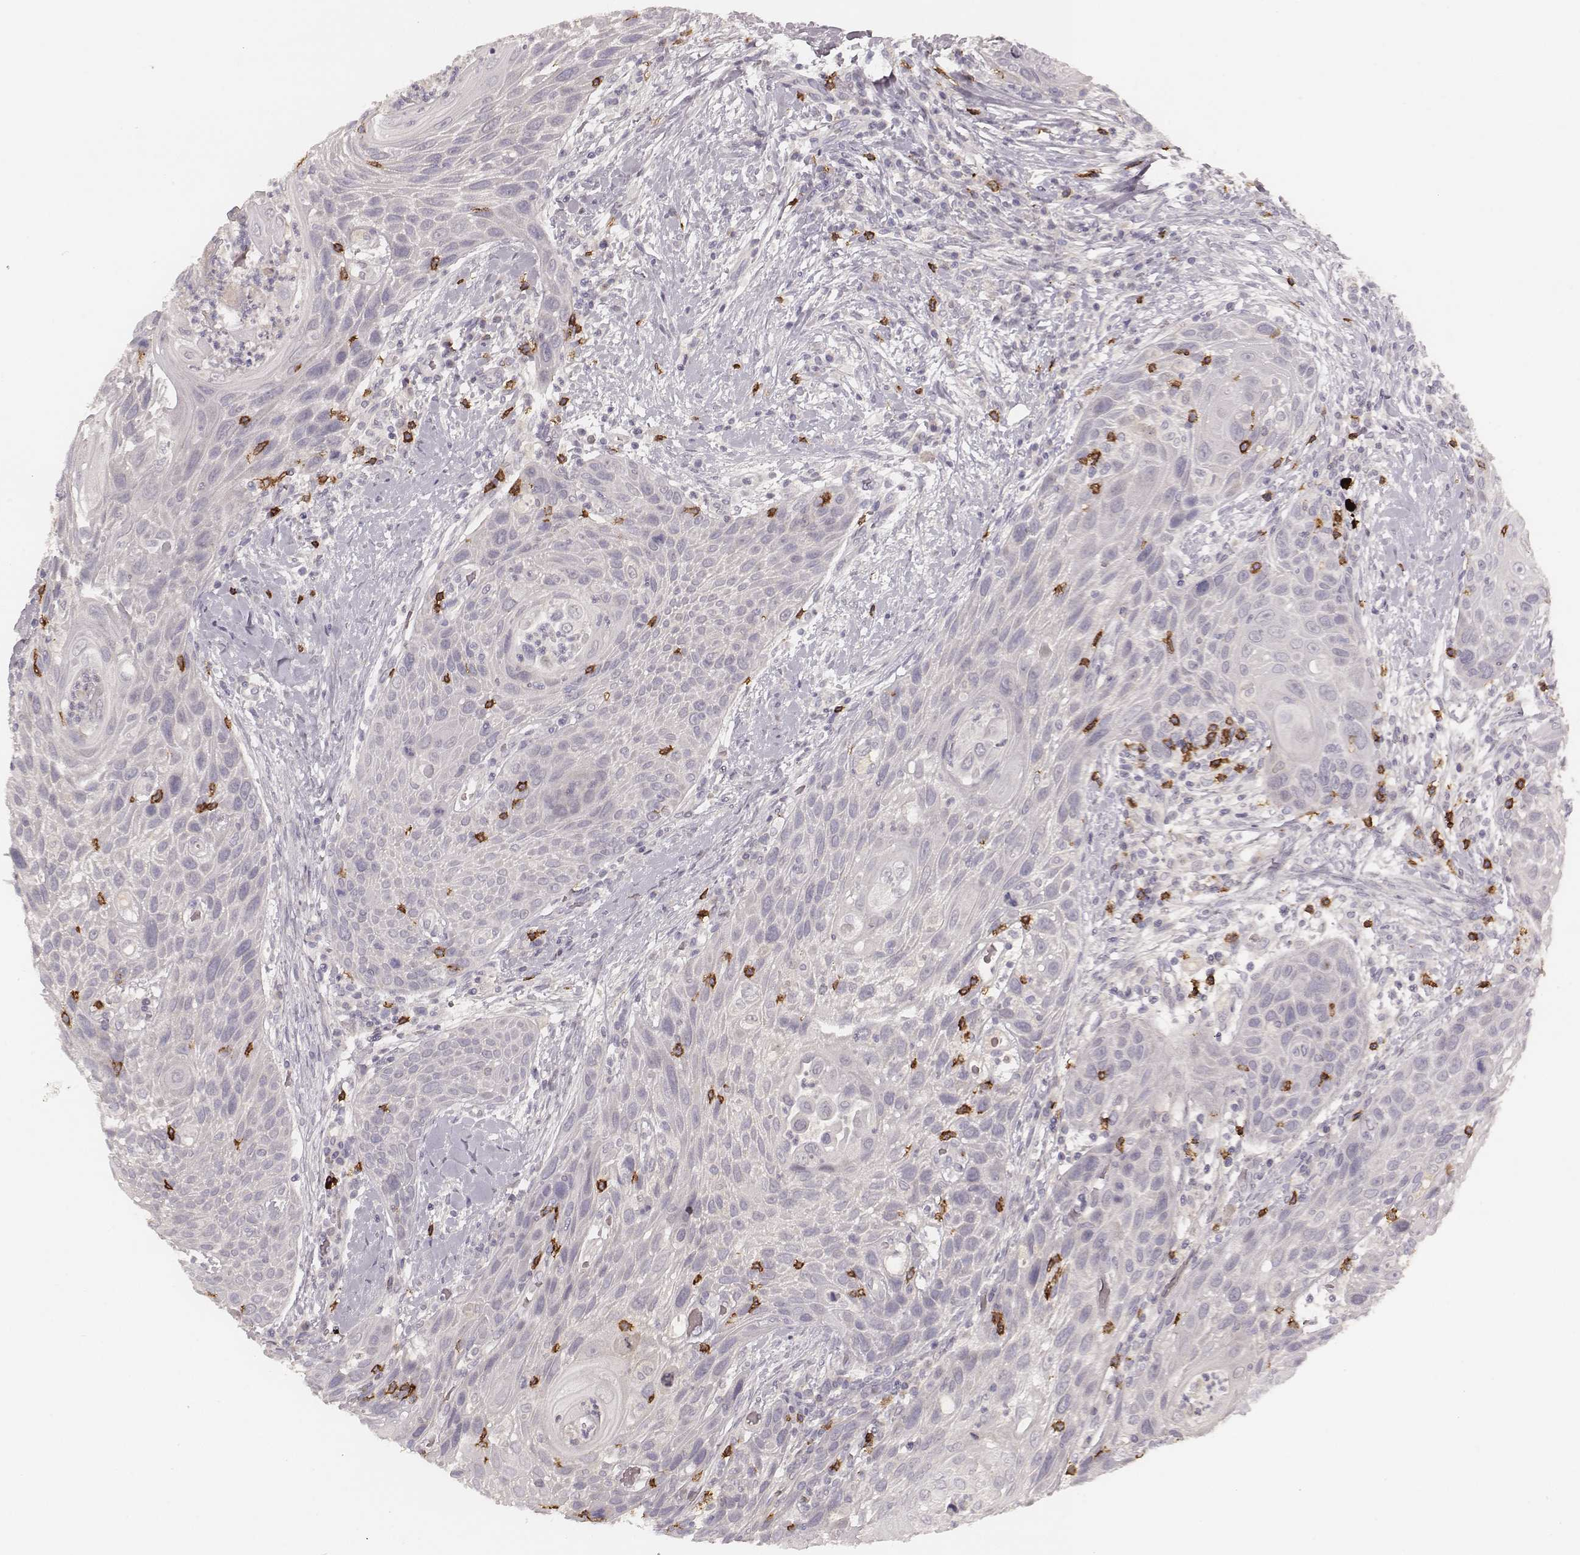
{"staining": {"intensity": "negative", "quantity": "none", "location": "none"}, "tissue": "head and neck cancer", "cell_type": "Tumor cells", "image_type": "cancer", "snomed": [{"axis": "morphology", "description": "Squamous cell carcinoma, NOS"}, {"axis": "topography", "description": "Head-Neck"}], "caption": "Human head and neck cancer (squamous cell carcinoma) stained for a protein using IHC shows no expression in tumor cells.", "gene": "CD8A", "patient": {"sex": "male", "age": 69}}